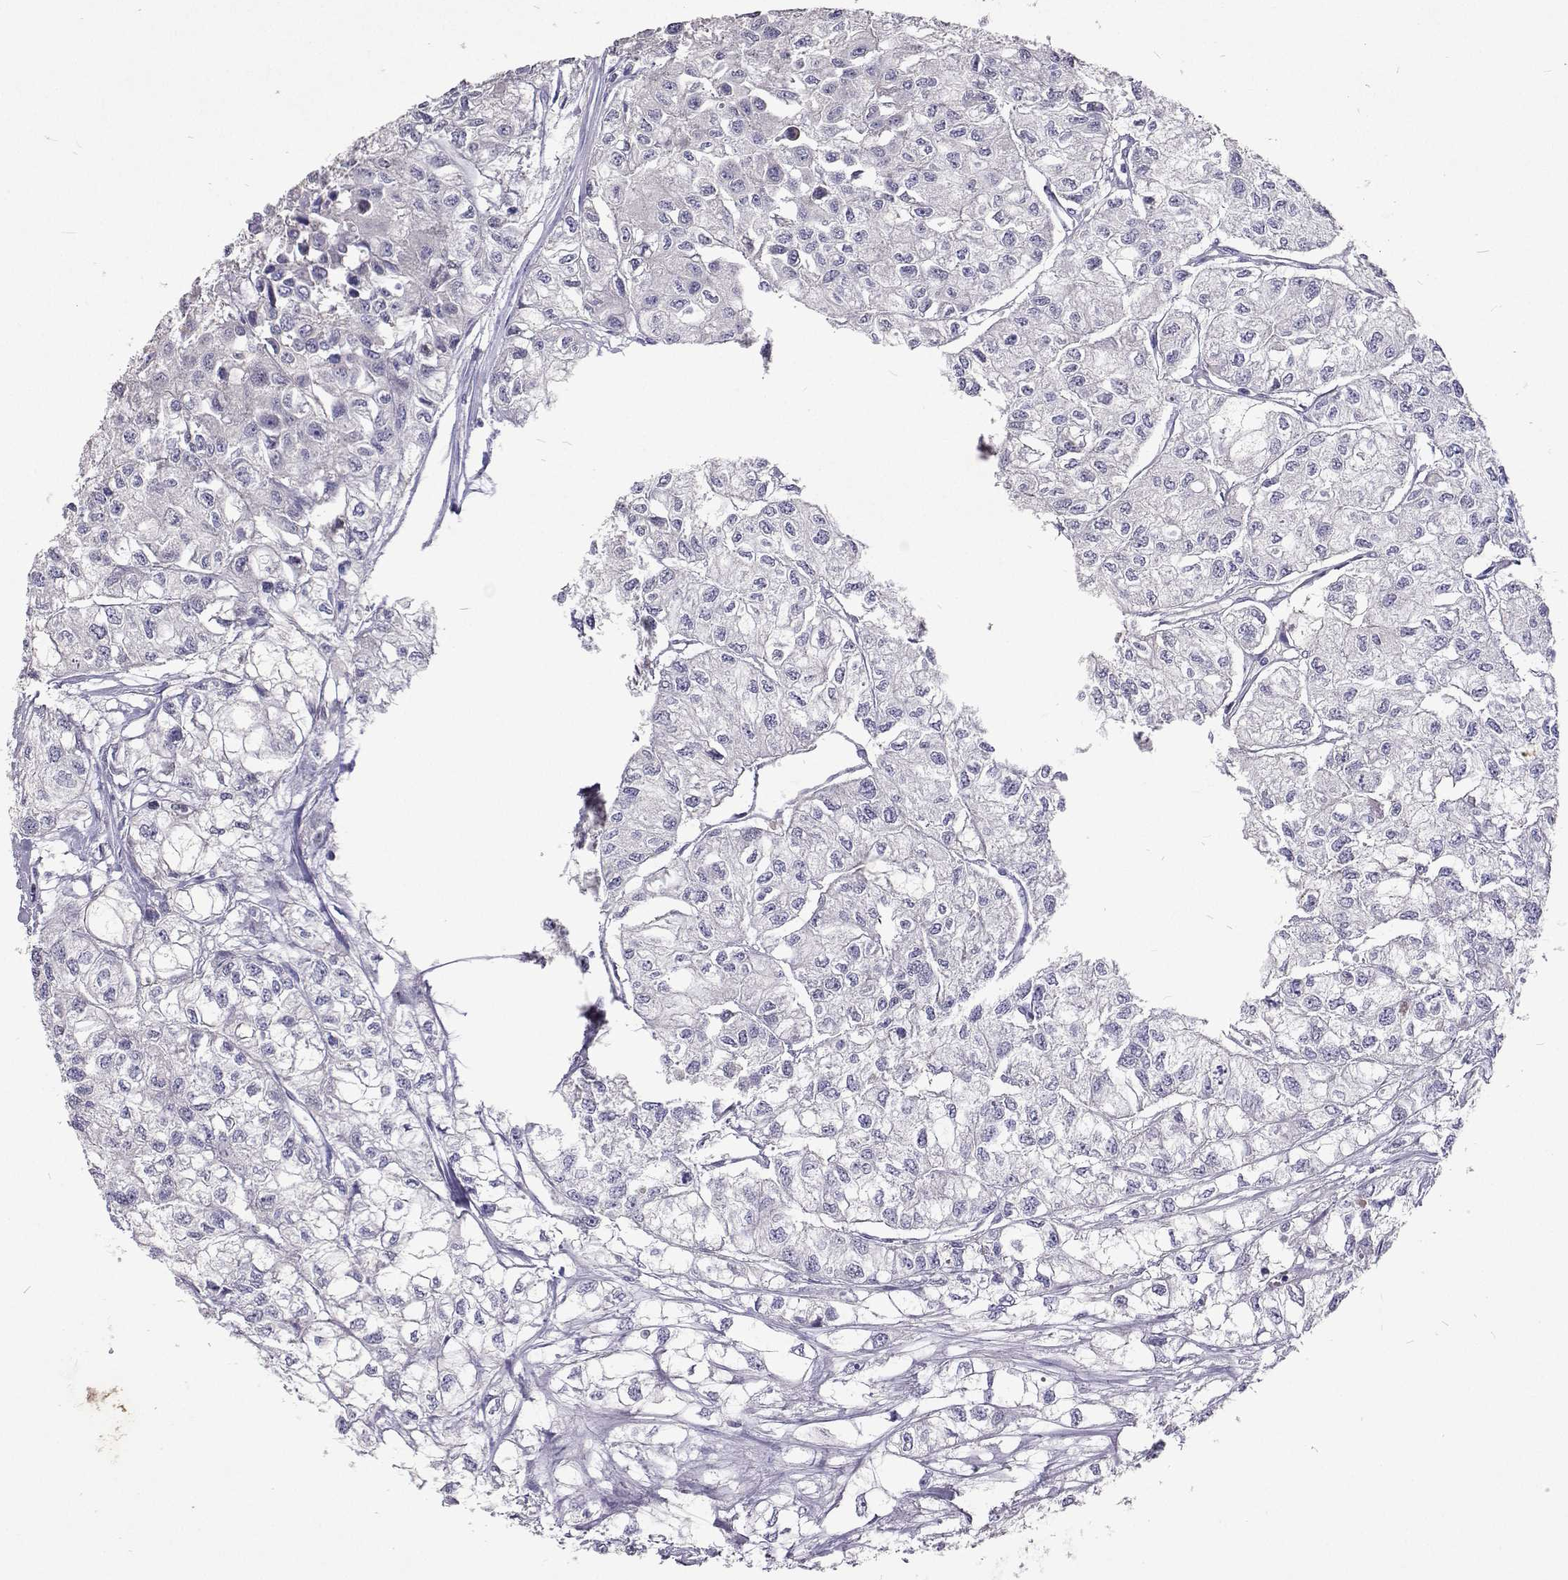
{"staining": {"intensity": "negative", "quantity": "none", "location": "none"}, "tissue": "renal cancer", "cell_type": "Tumor cells", "image_type": "cancer", "snomed": [{"axis": "morphology", "description": "Adenocarcinoma, NOS"}, {"axis": "topography", "description": "Kidney"}], "caption": "The image shows no staining of tumor cells in adenocarcinoma (renal).", "gene": "CFAP44", "patient": {"sex": "male", "age": 56}}